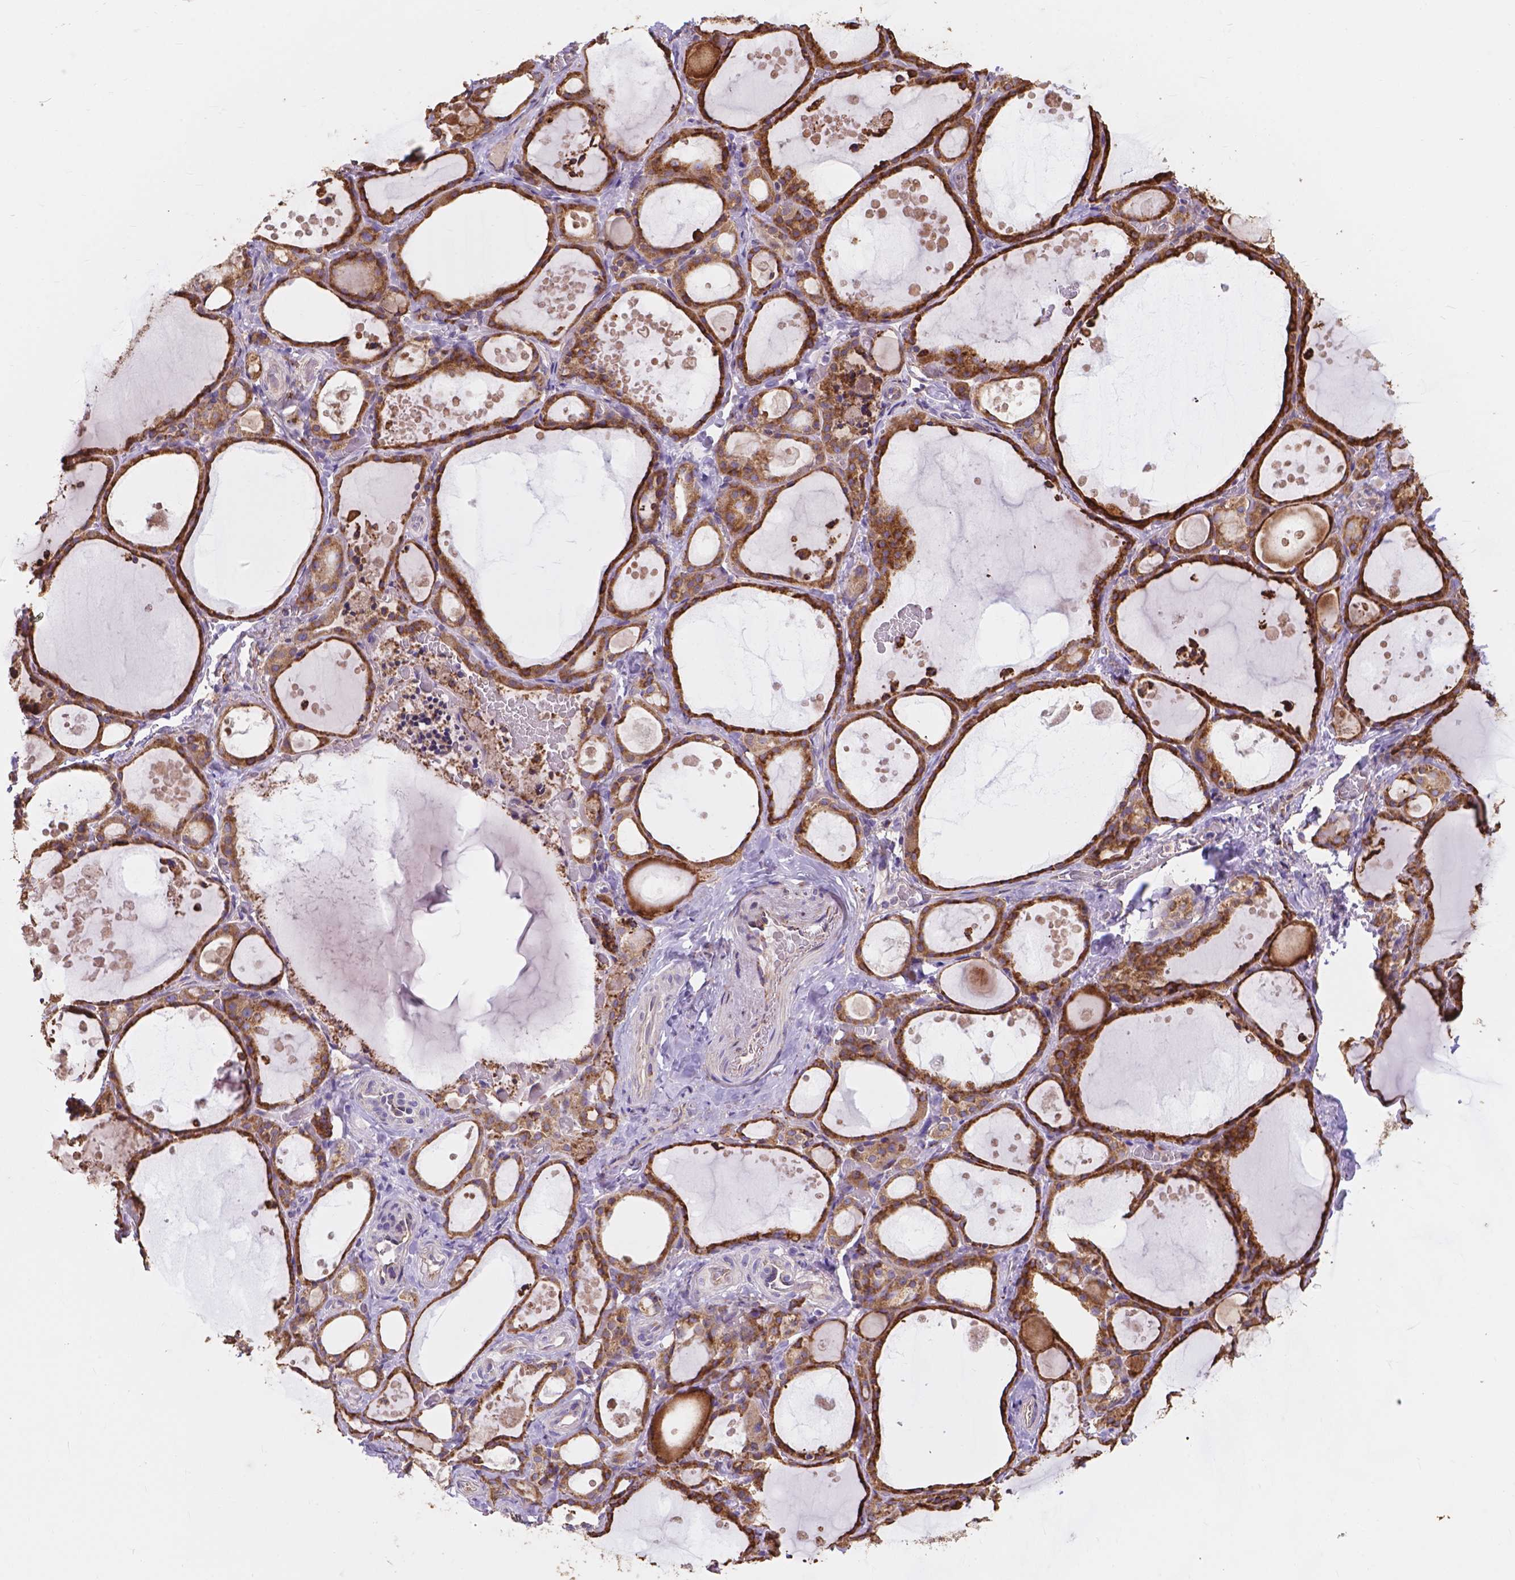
{"staining": {"intensity": "strong", "quantity": ">75%", "location": "cytoplasmic/membranous"}, "tissue": "thyroid gland", "cell_type": "Glandular cells", "image_type": "normal", "snomed": [{"axis": "morphology", "description": "Normal tissue, NOS"}, {"axis": "topography", "description": "Thyroid gland"}], "caption": "Brown immunohistochemical staining in unremarkable human thyroid gland exhibits strong cytoplasmic/membranous expression in approximately >75% of glandular cells.", "gene": "IPO11", "patient": {"sex": "male", "age": 68}}